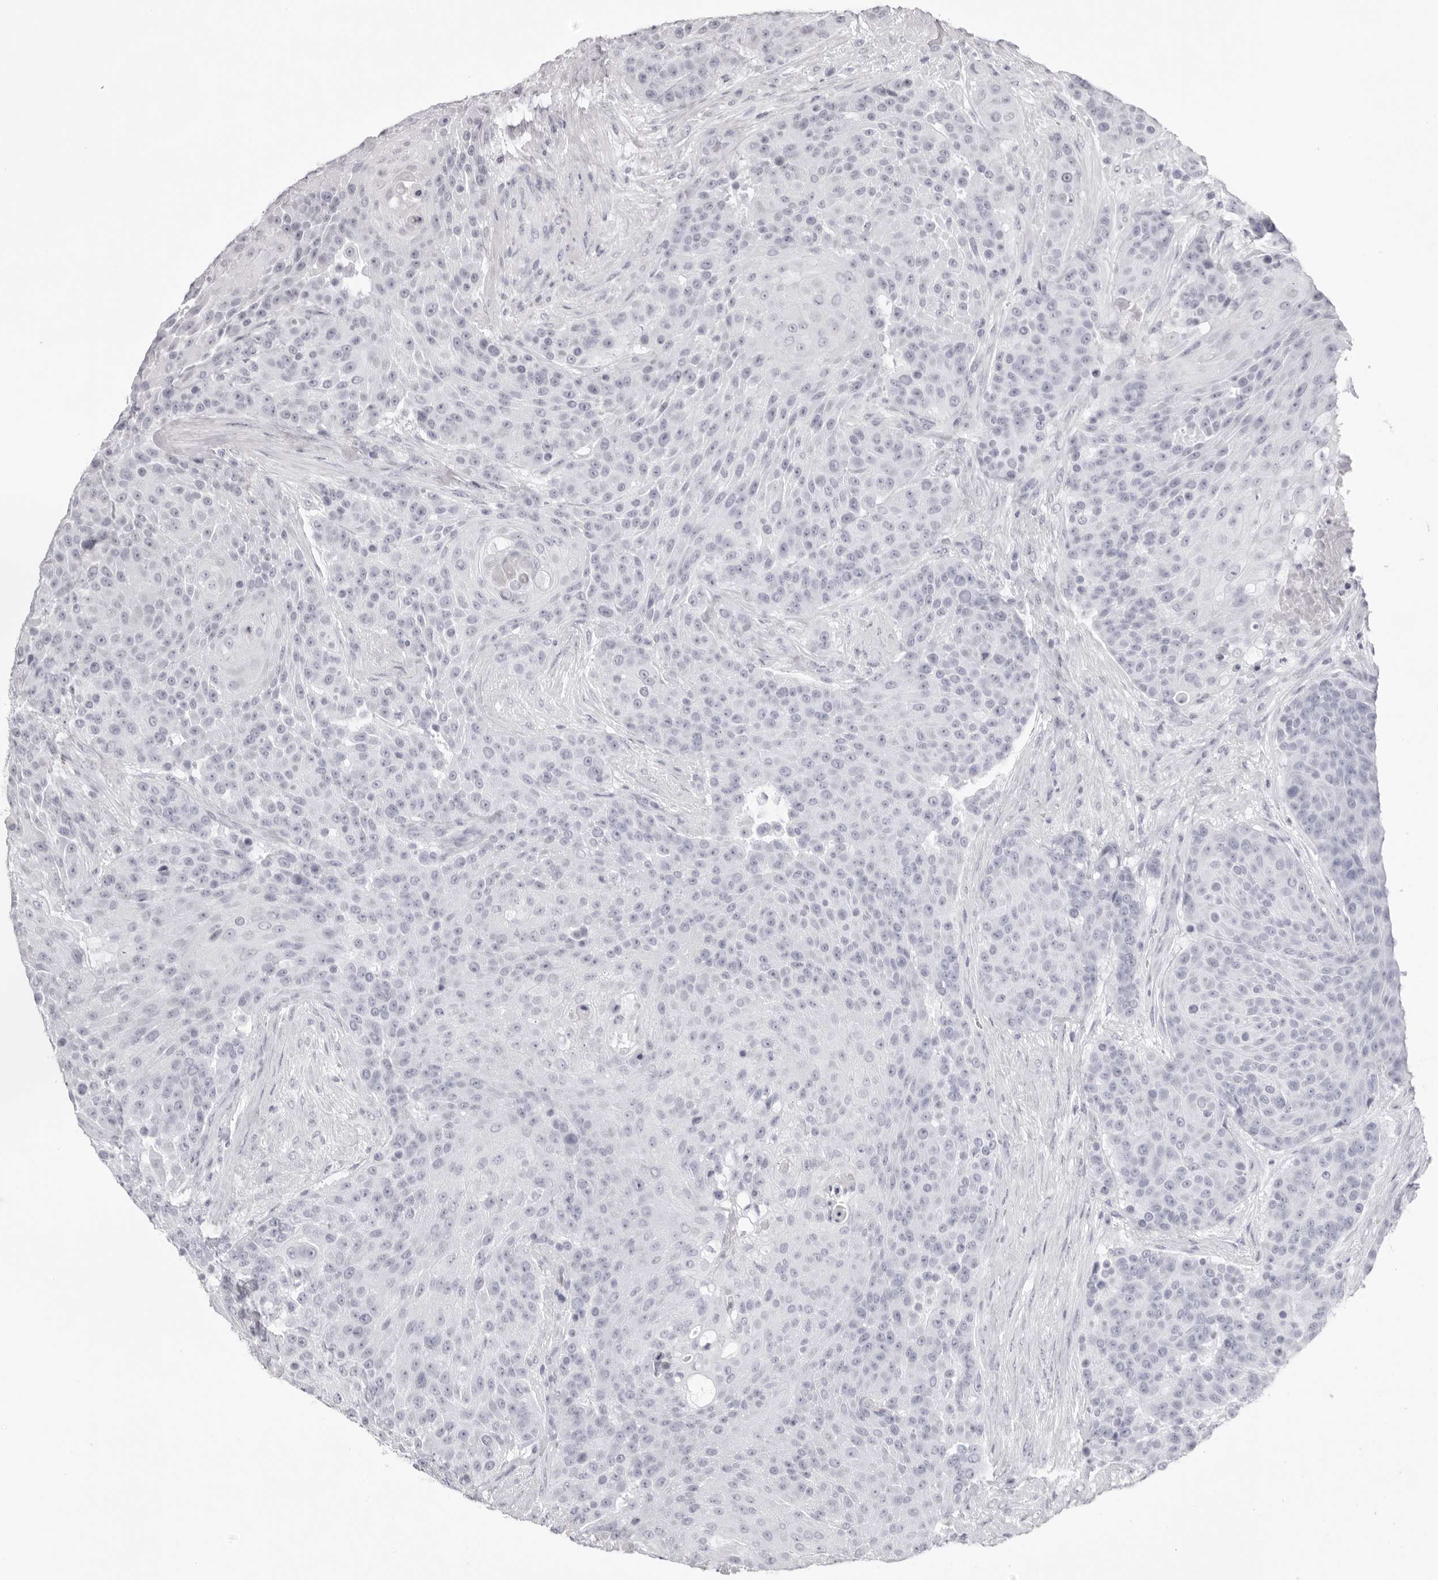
{"staining": {"intensity": "negative", "quantity": "none", "location": "none"}, "tissue": "urothelial cancer", "cell_type": "Tumor cells", "image_type": "cancer", "snomed": [{"axis": "morphology", "description": "Urothelial carcinoma, High grade"}, {"axis": "topography", "description": "Urinary bladder"}], "caption": "High magnification brightfield microscopy of high-grade urothelial carcinoma stained with DAB (3,3'-diaminobenzidine) (brown) and counterstained with hematoxylin (blue): tumor cells show no significant positivity. The staining was performed using DAB to visualize the protein expression in brown, while the nuclei were stained in blue with hematoxylin (Magnification: 20x).", "gene": "TMOD4", "patient": {"sex": "female", "age": 63}}